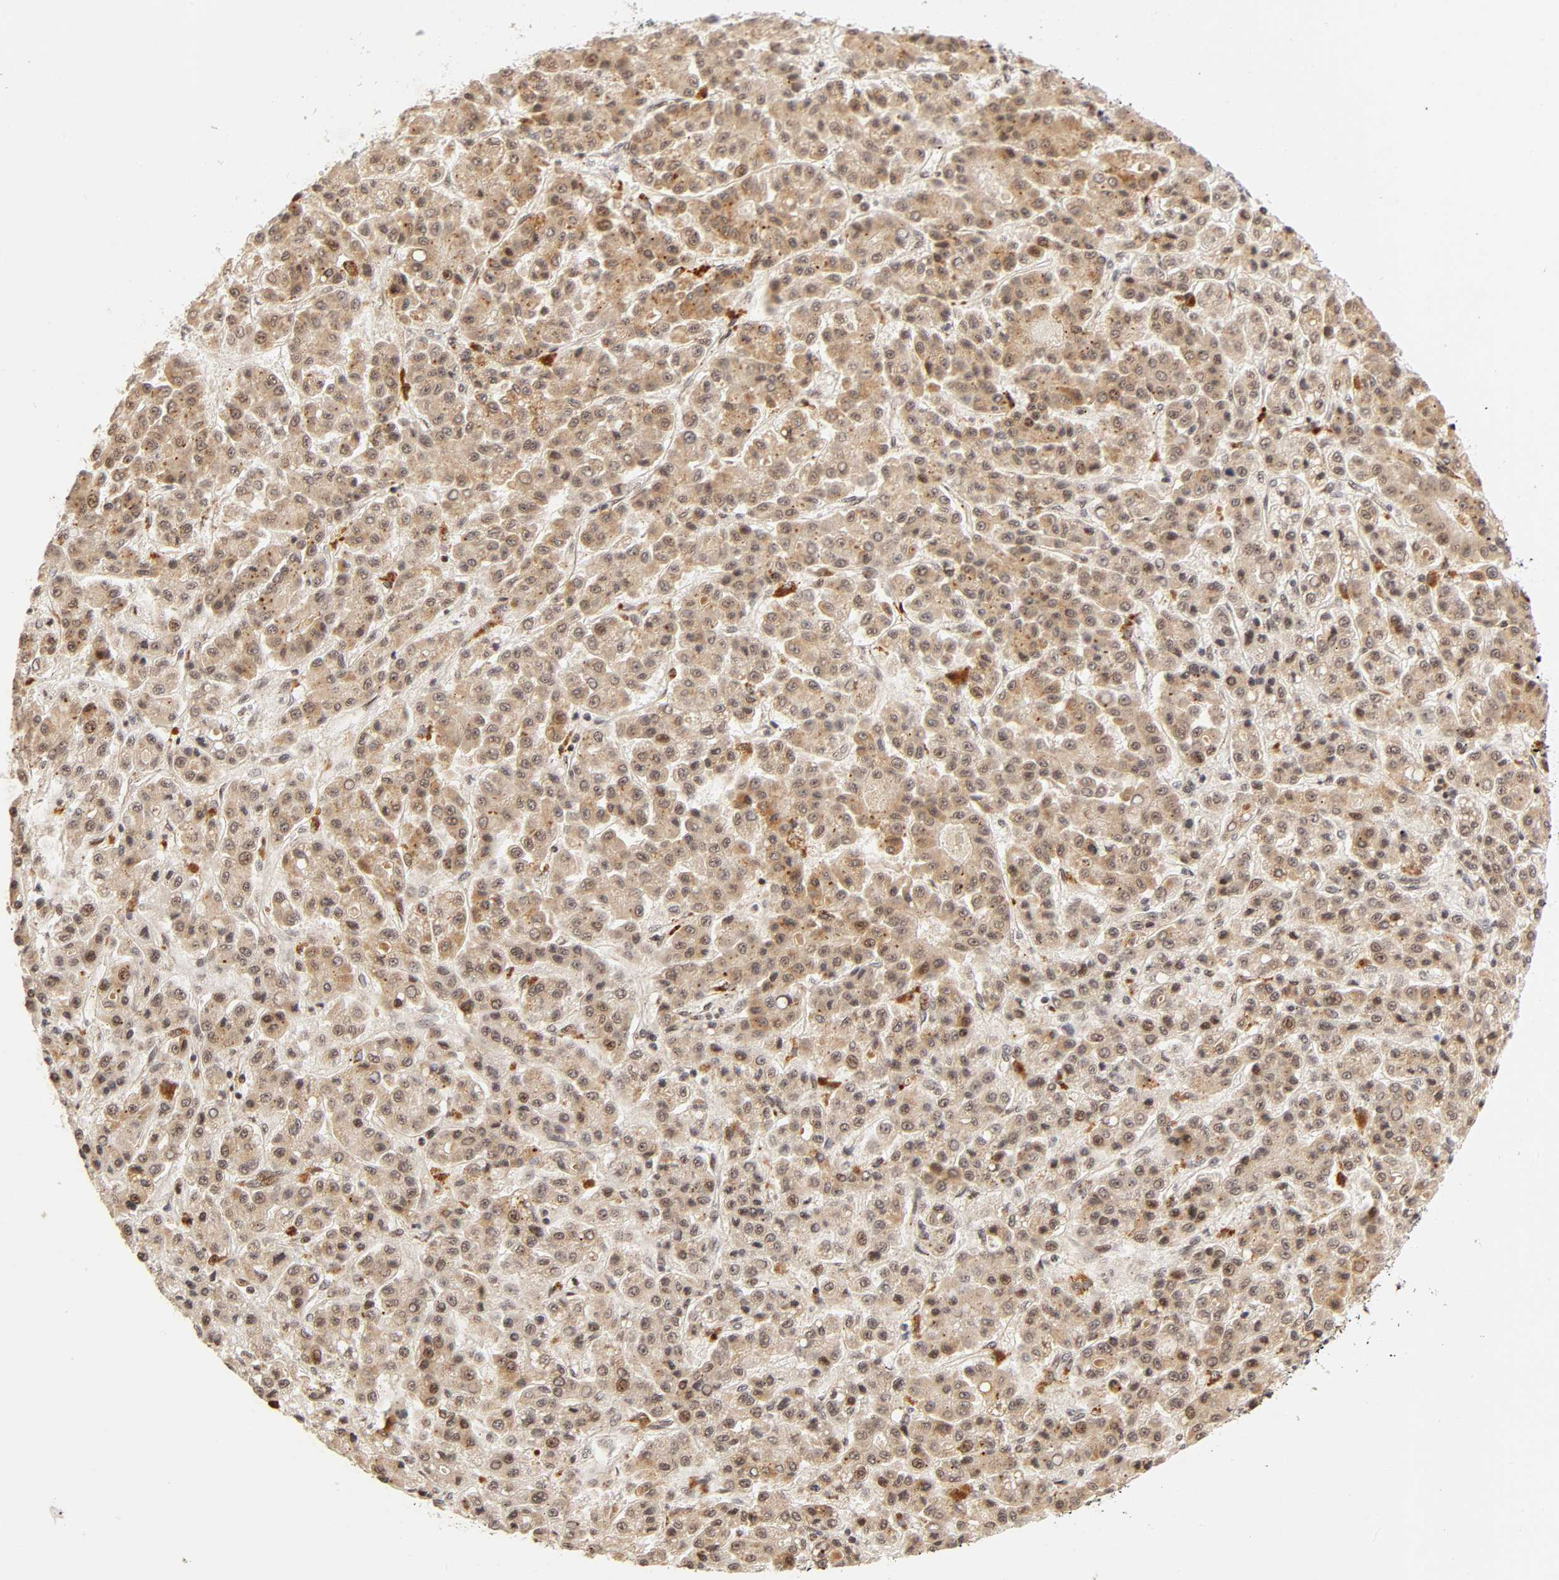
{"staining": {"intensity": "weak", "quantity": ">75%", "location": "cytoplasmic/membranous,nuclear"}, "tissue": "liver cancer", "cell_type": "Tumor cells", "image_type": "cancer", "snomed": [{"axis": "morphology", "description": "Carcinoma, Hepatocellular, NOS"}, {"axis": "topography", "description": "Liver"}], "caption": "High-magnification brightfield microscopy of liver cancer (hepatocellular carcinoma) stained with DAB (3,3'-diaminobenzidine) (brown) and counterstained with hematoxylin (blue). tumor cells exhibit weak cytoplasmic/membranous and nuclear staining is seen in approximately>75% of cells. (Brightfield microscopy of DAB IHC at high magnification).", "gene": "TAF10", "patient": {"sex": "male", "age": 70}}